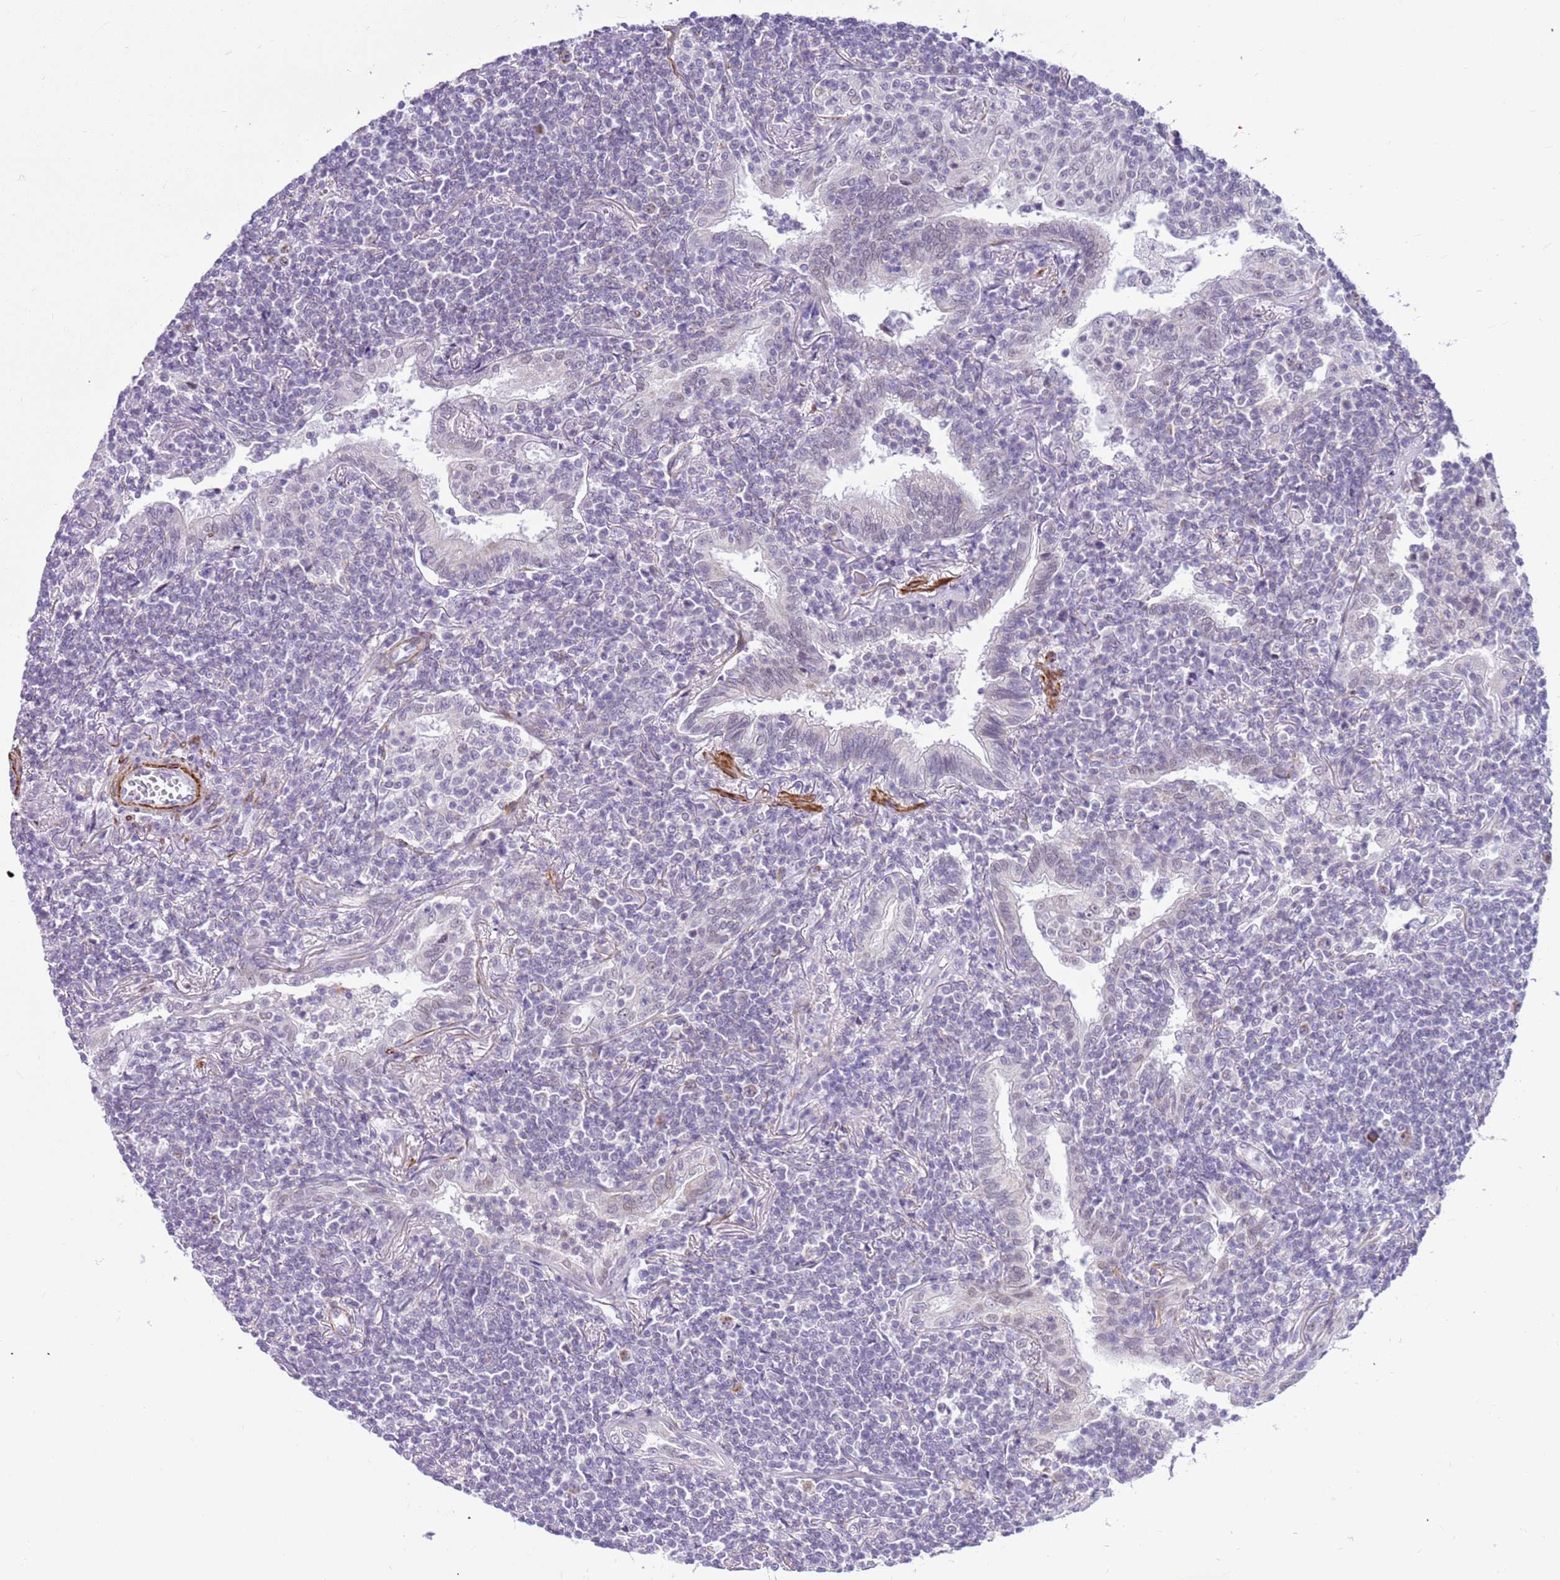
{"staining": {"intensity": "negative", "quantity": "none", "location": "none"}, "tissue": "lymphoma", "cell_type": "Tumor cells", "image_type": "cancer", "snomed": [{"axis": "morphology", "description": "Malignant lymphoma, non-Hodgkin's type, Low grade"}, {"axis": "topography", "description": "Lung"}], "caption": "DAB (3,3'-diaminobenzidine) immunohistochemical staining of low-grade malignant lymphoma, non-Hodgkin's type displays no significant expression in tumor cells. (Stains: DAB (3,3'-diaminobenzidine) immunohistochemistry with hematoxylin counter stain, Microscopy: brightfield microscopy at high magnification).", "gene": "SMIM4", "patient": {"sex": "female", "age": 71}}